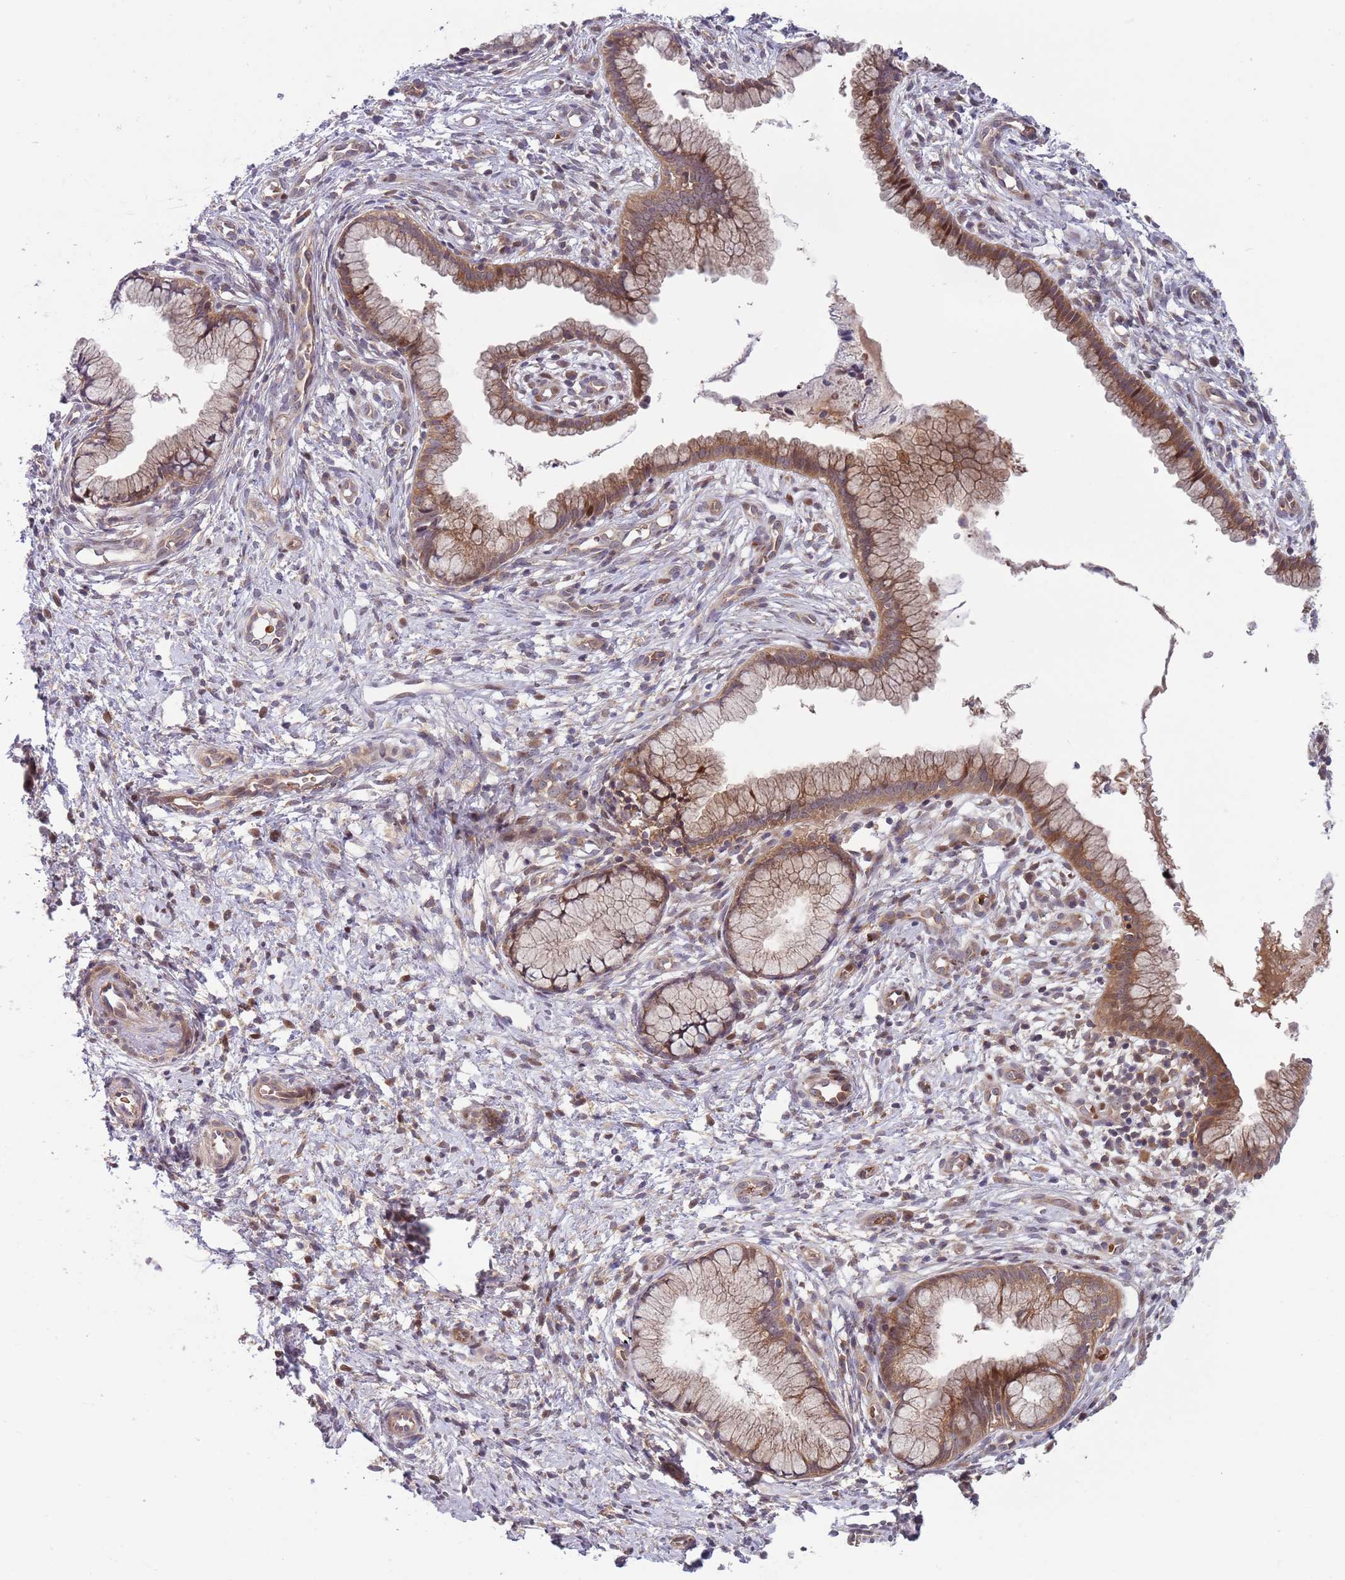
{"staining": {"intensity": "moderate", "quantity": ">75%", "location": "cytoplasmic/membranous"}, "tissue": "cervix", "cell_type": "Squamous epithelial cells", "image_type": "normal", "snomed": [{"axis": "morphology", "description": "Normal tissue, NOS"}, {"axis": "topography", "description": "Cervix"}], "caption": "Immunohistochemistry (IHC) of benign human cervix shows medium levels of moderate cytoplasmic/membranous positivity in approximately >75% of squamous epithelial cells.", "gene": "GGA1", "patient": {"sex": "female", "age": 36}}